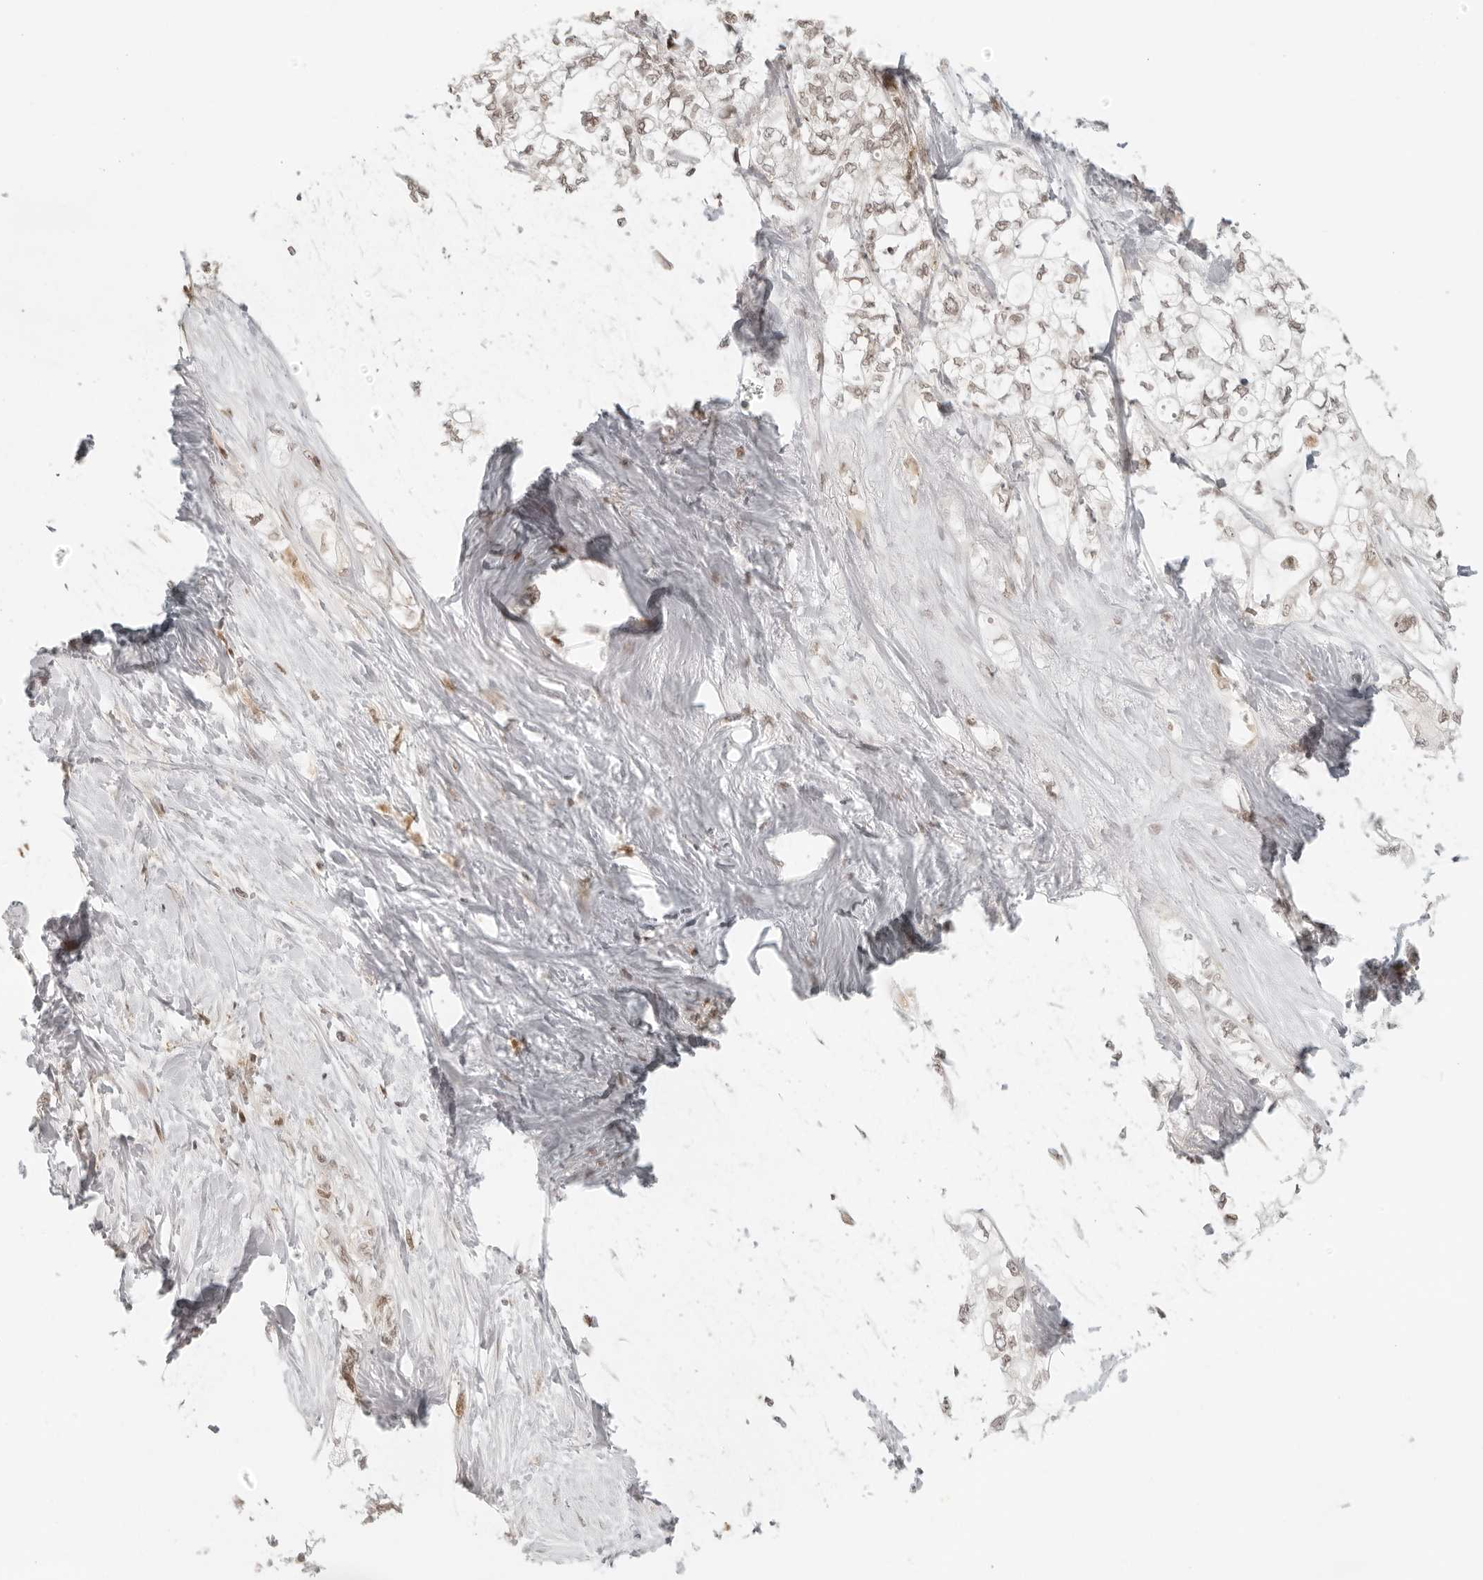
{"staining": {"intensity": "weak", "quantity": ">75%", "location": "nuclear"}, "tissue": "pancreatic cancer", "cell_type": "Tumor cells", "image_type": "cancer", "snomed": [{"axis": "morphology", "description": "Adenocarcinoma, NOS"}, {"axis": "topography", "description": "Pancreas"}], "caption": "IHC (DAB) staining of pancreatic cancer demonstrates weak nuclear protein expression in approximately >75% of tumor cells. The staining was performed using DAB to visualize the protein expression in brown, while the nuclei were stained in blue with hematoxylin (Magnification: 20x).", "gene": "ZNF407", "patient": {"sex": "male", "age": 70}}